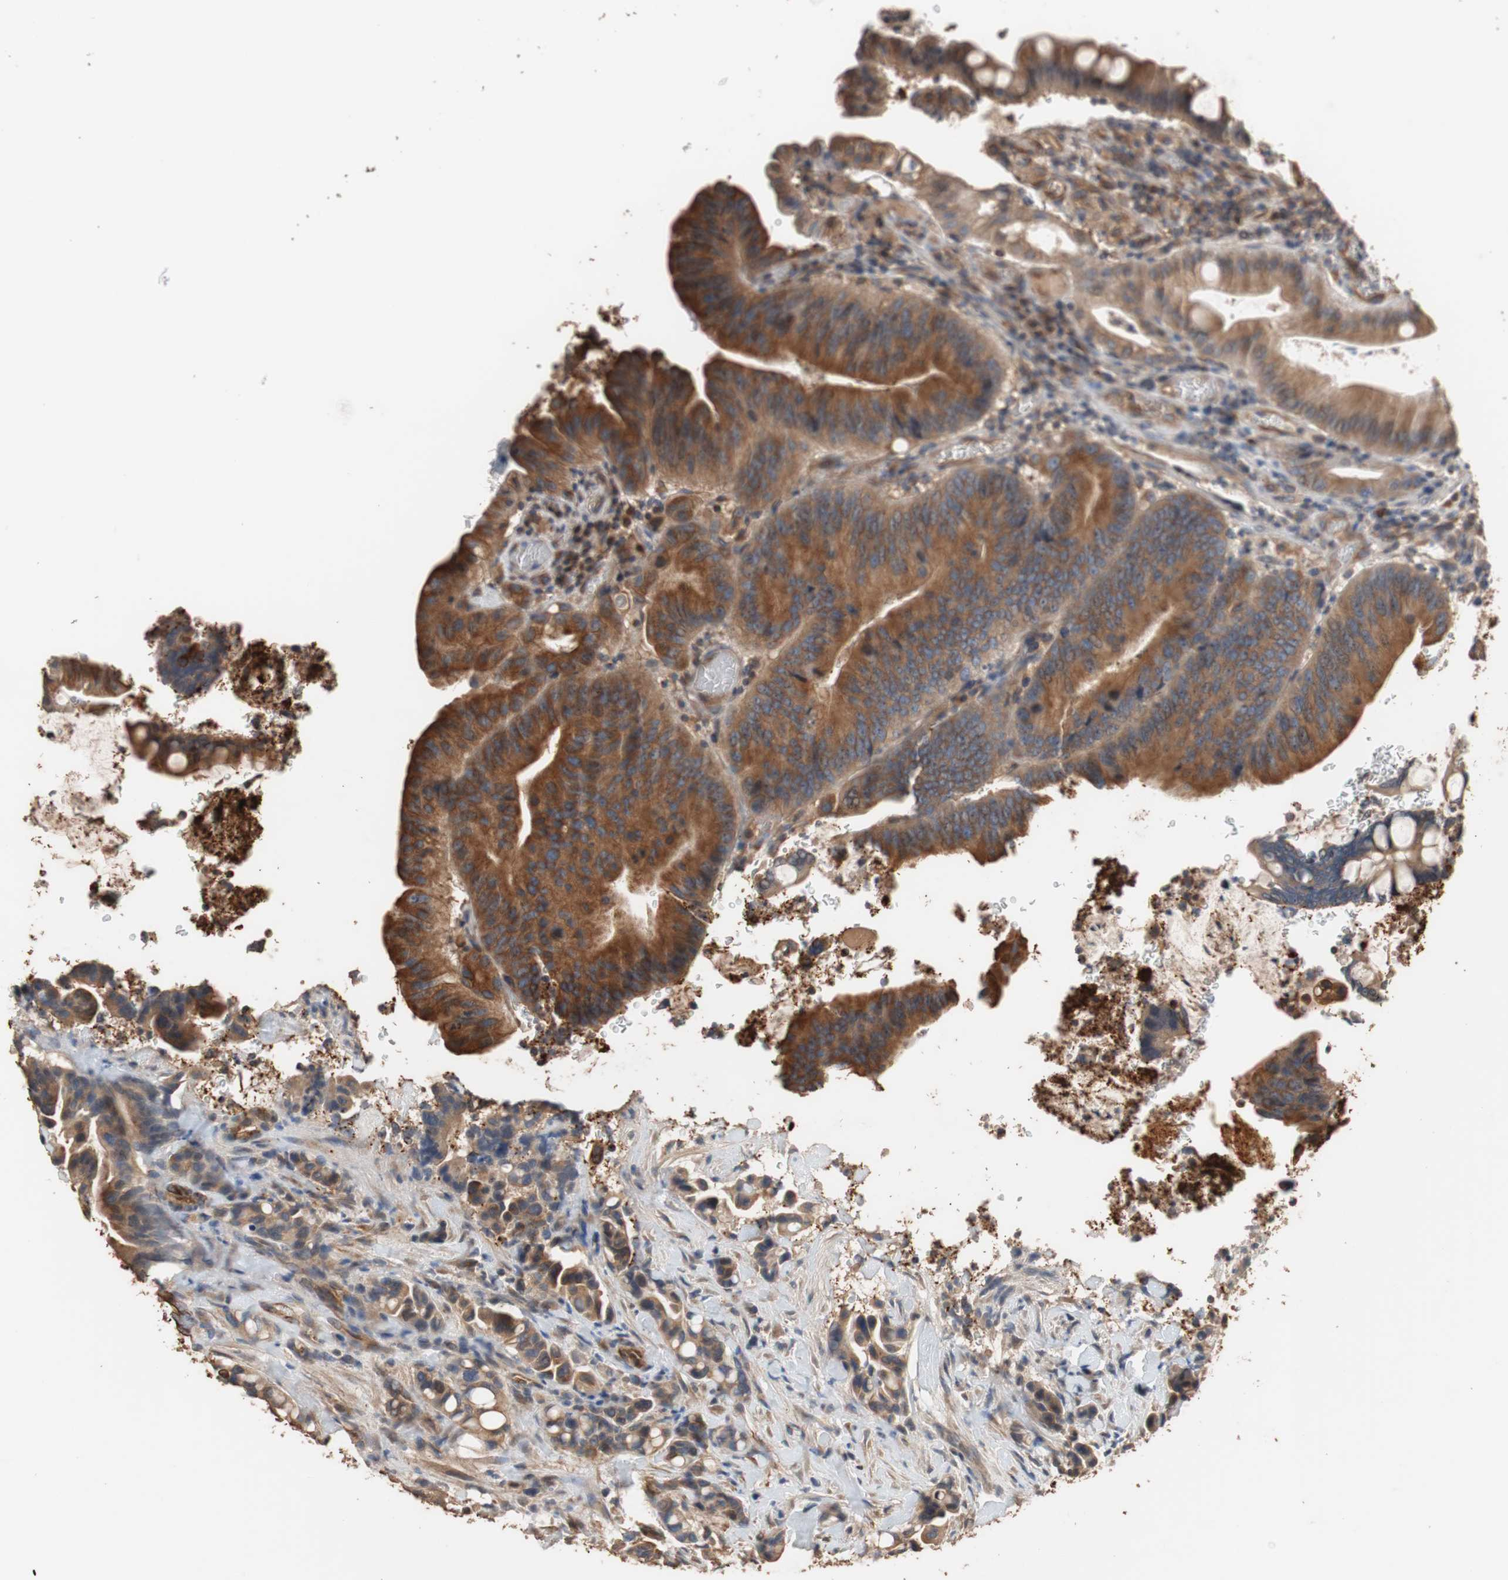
{"staining": {"intensity": "strong", "quantity": ">75%", "location": "cytoplasmic/membranous"}, "tissue": "colorectal cancer", "cell_type": "Tumor cells", "image_type": "cancer", "snomed": [{"axis": "morphology", "description": "Normal tissue, NOS"}, {"axis": "morphology", "description": "Adenocarcinoma, NOS"}, {"axis": "topography", "description": "Colon"}], "caption": "Protein staining of colorectal adenocarcinoma tissue displays strong cytoplasmic/membranous positivity in about >75% of tumor cells. The protein is stained brown, and the nuclei are stained in blue (DAB IHC with brightfield microscopy, high magnification).", "gene": "TUBB", "patient": {"sex": "male", "age": 82}}